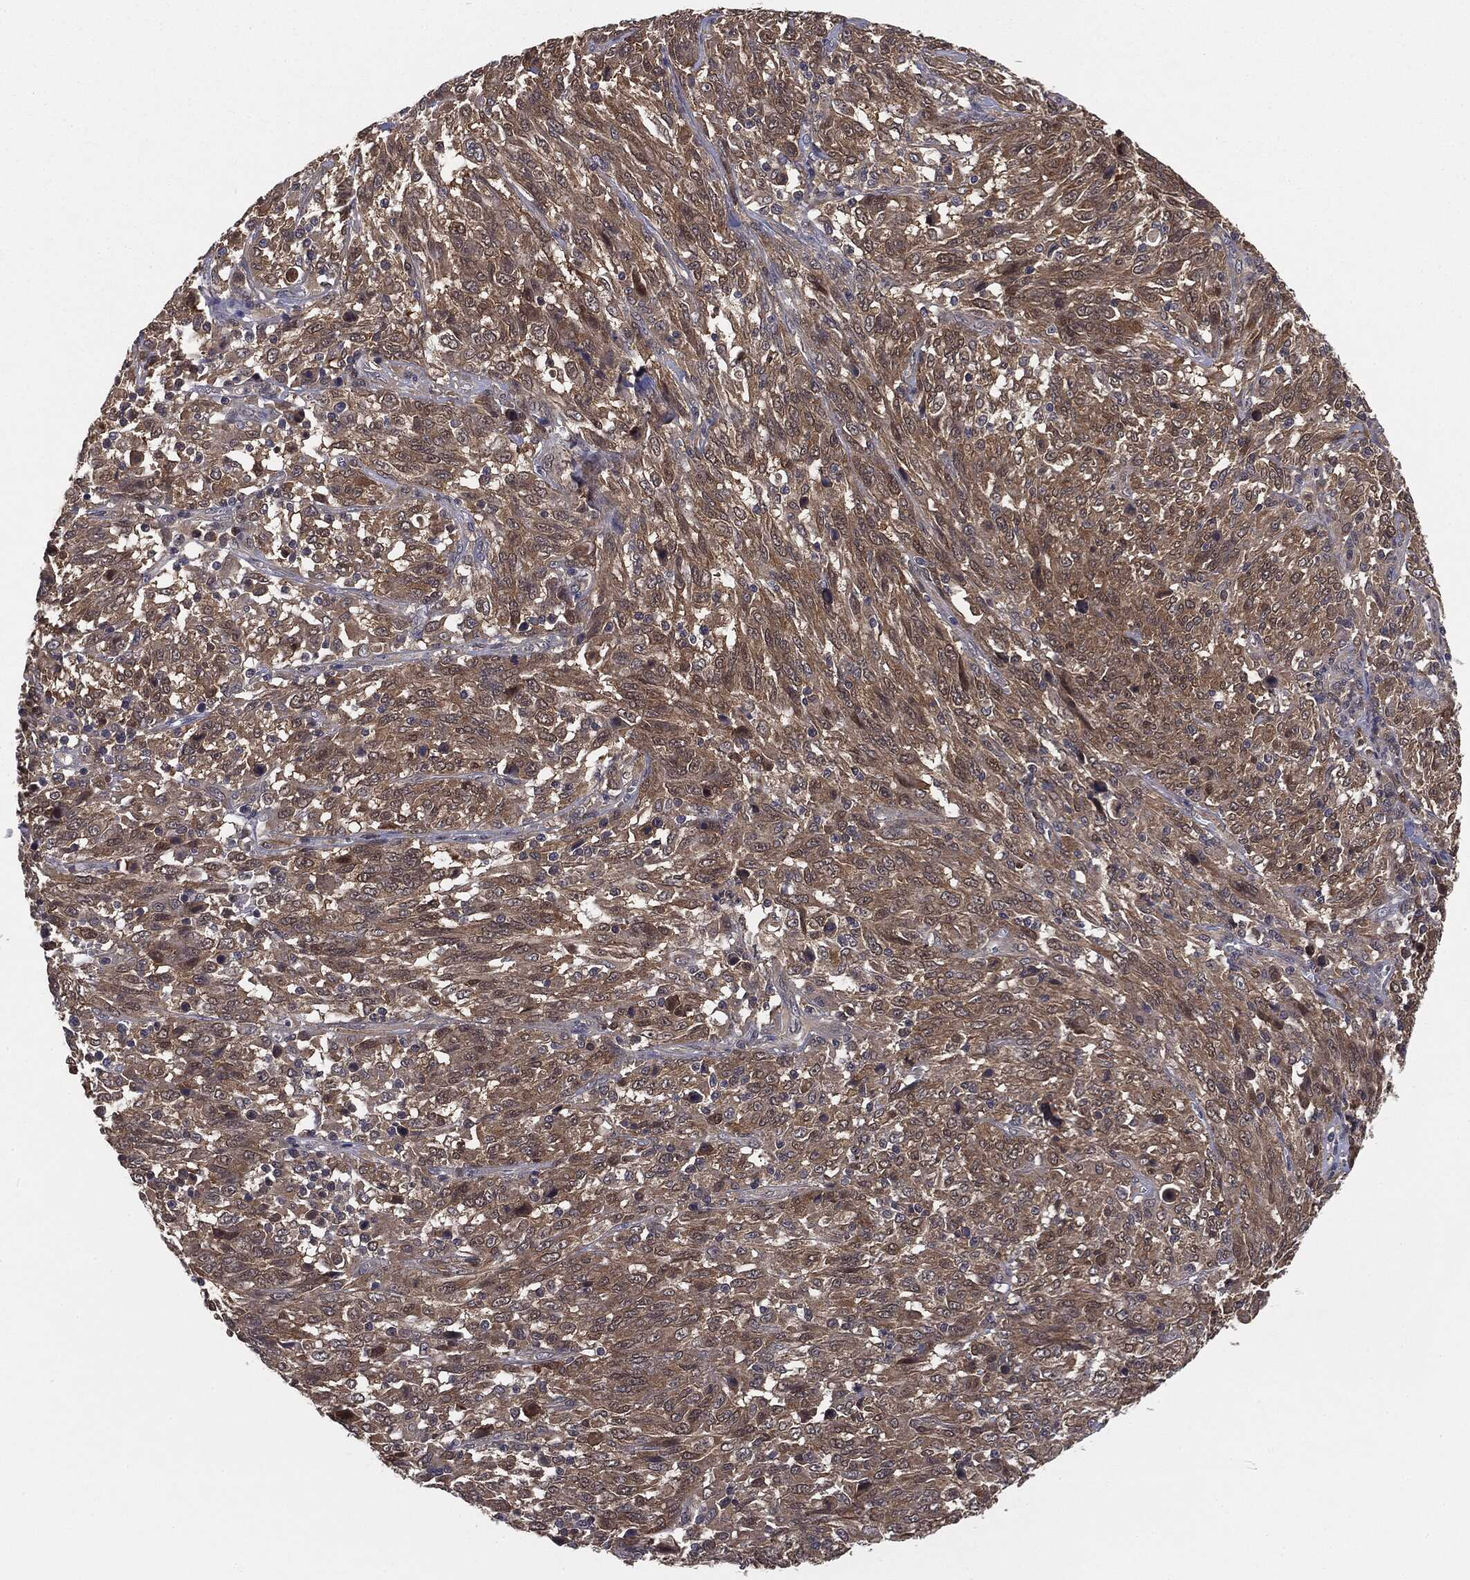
{"staining": {"intensity": "moderate", "quantity": ">75%", "location": "cytoplasmic/membranous"}, "tissue": "melanoma", "cell_type": "Tumor cells", "image_type": "cancer", "snomed": [{"axis": "morphology", "description": "Malignant melanoma, NOS"}, {"axis": "topography", "description": "Skin"}], "caption": "The immunohistochemical stain shows moderate cytoplasmic/membranous positivity in tumor cells of melanoma tissue.", "gene": "KRT7", "patient": {"sex": "female", "age": 91}}